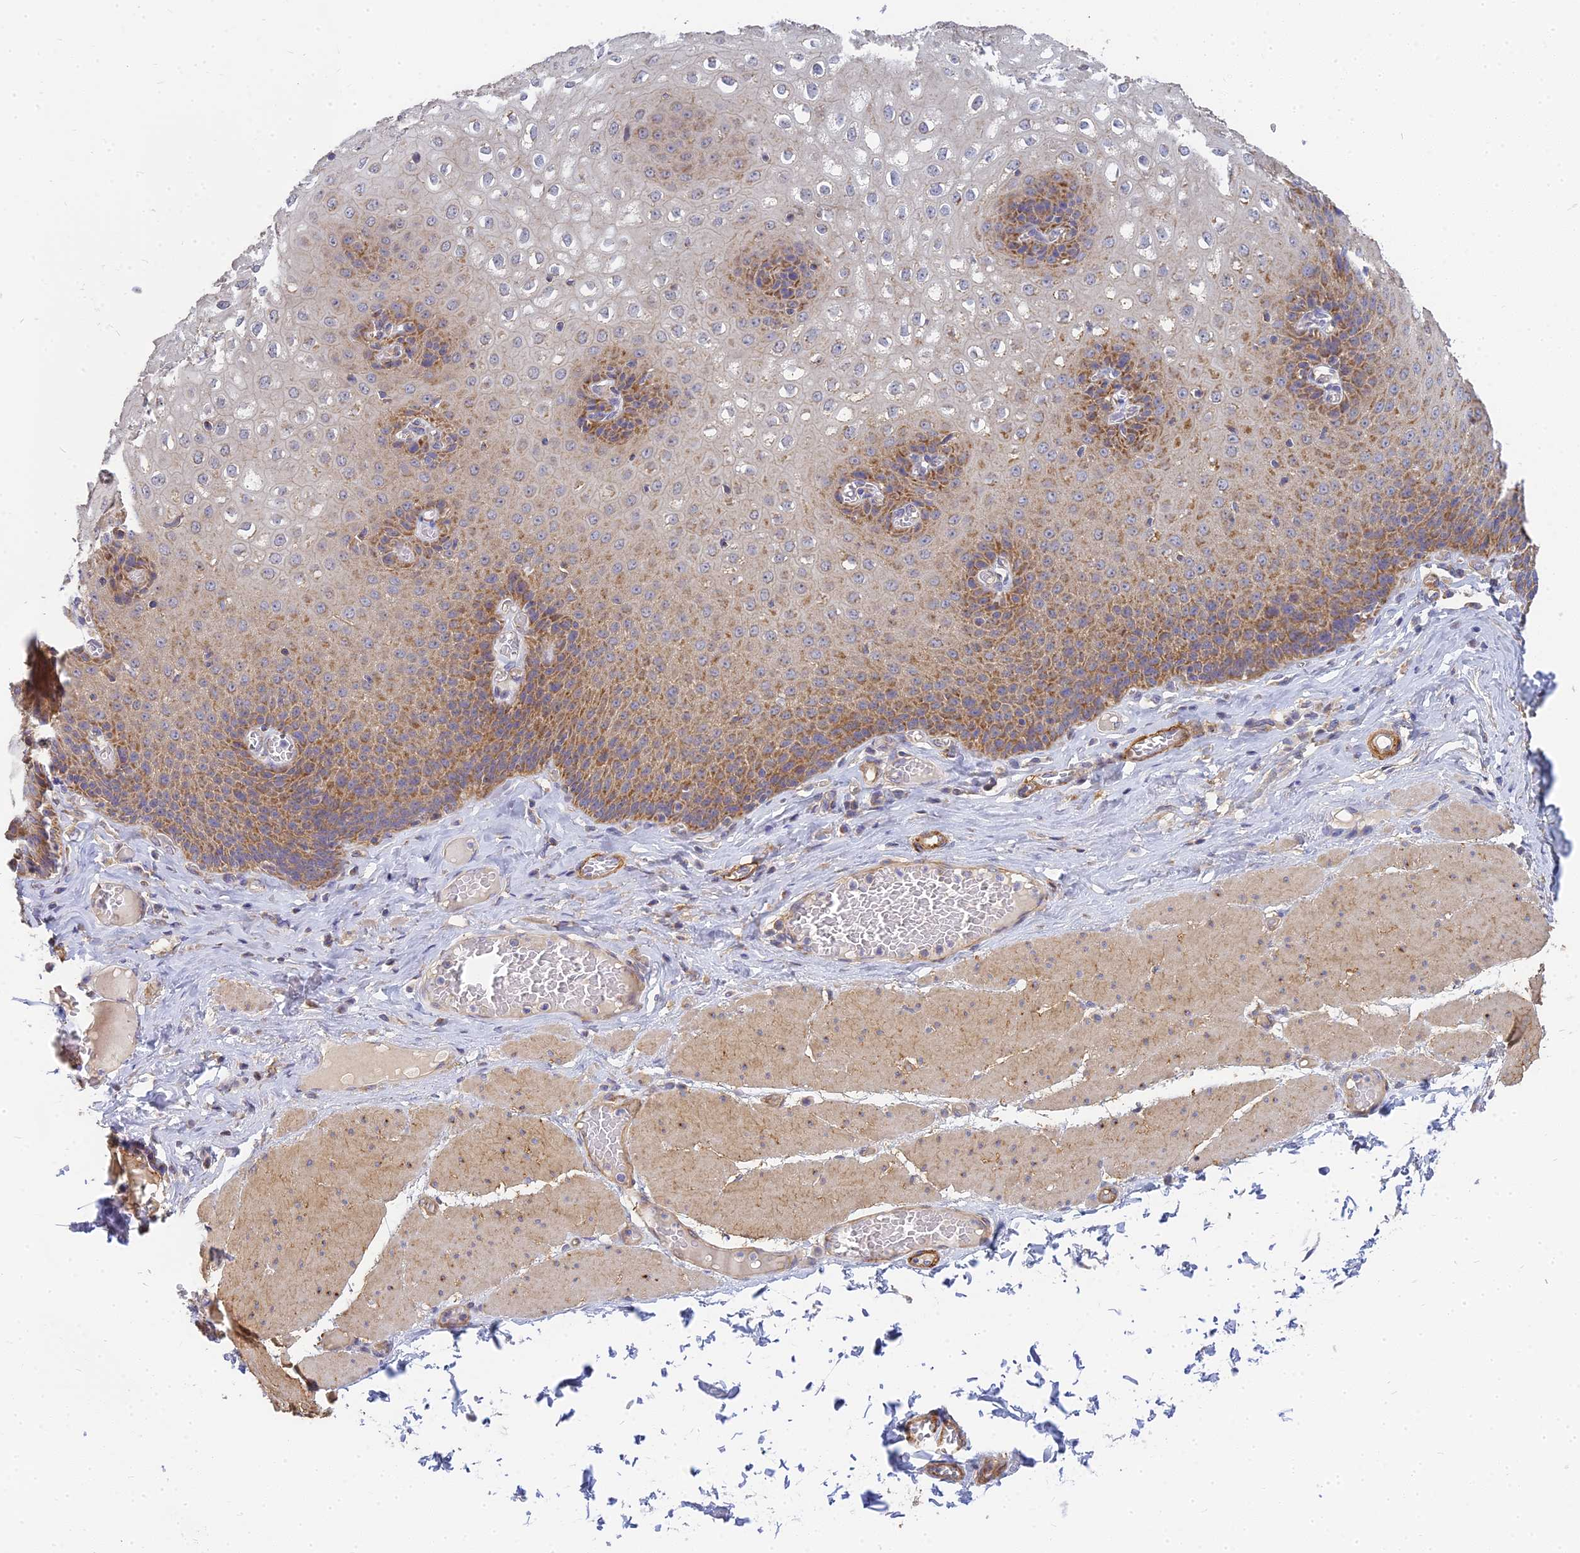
{"staining": {"intensity": "moderate", "quantity": ">75%", "location": "cytoplasmic/membranous"}, "tissue": "esophagus", "cell_type": "Squamous epithelial cells", "image_type": "normal", "snomed": [{"axis": "morphology", "description": "Normal tissue, NOS"}, {"axis": "topography", "description": "Esophagus"}], "caption": "The photomicrograph displays staining of normal esophagus, revealing moderate cytoplasmic/membranous protein staining (brown color) within squamous epithelial cells.", "gene": "MRPL15", "patient": {"sex": "male", "age": 60}}